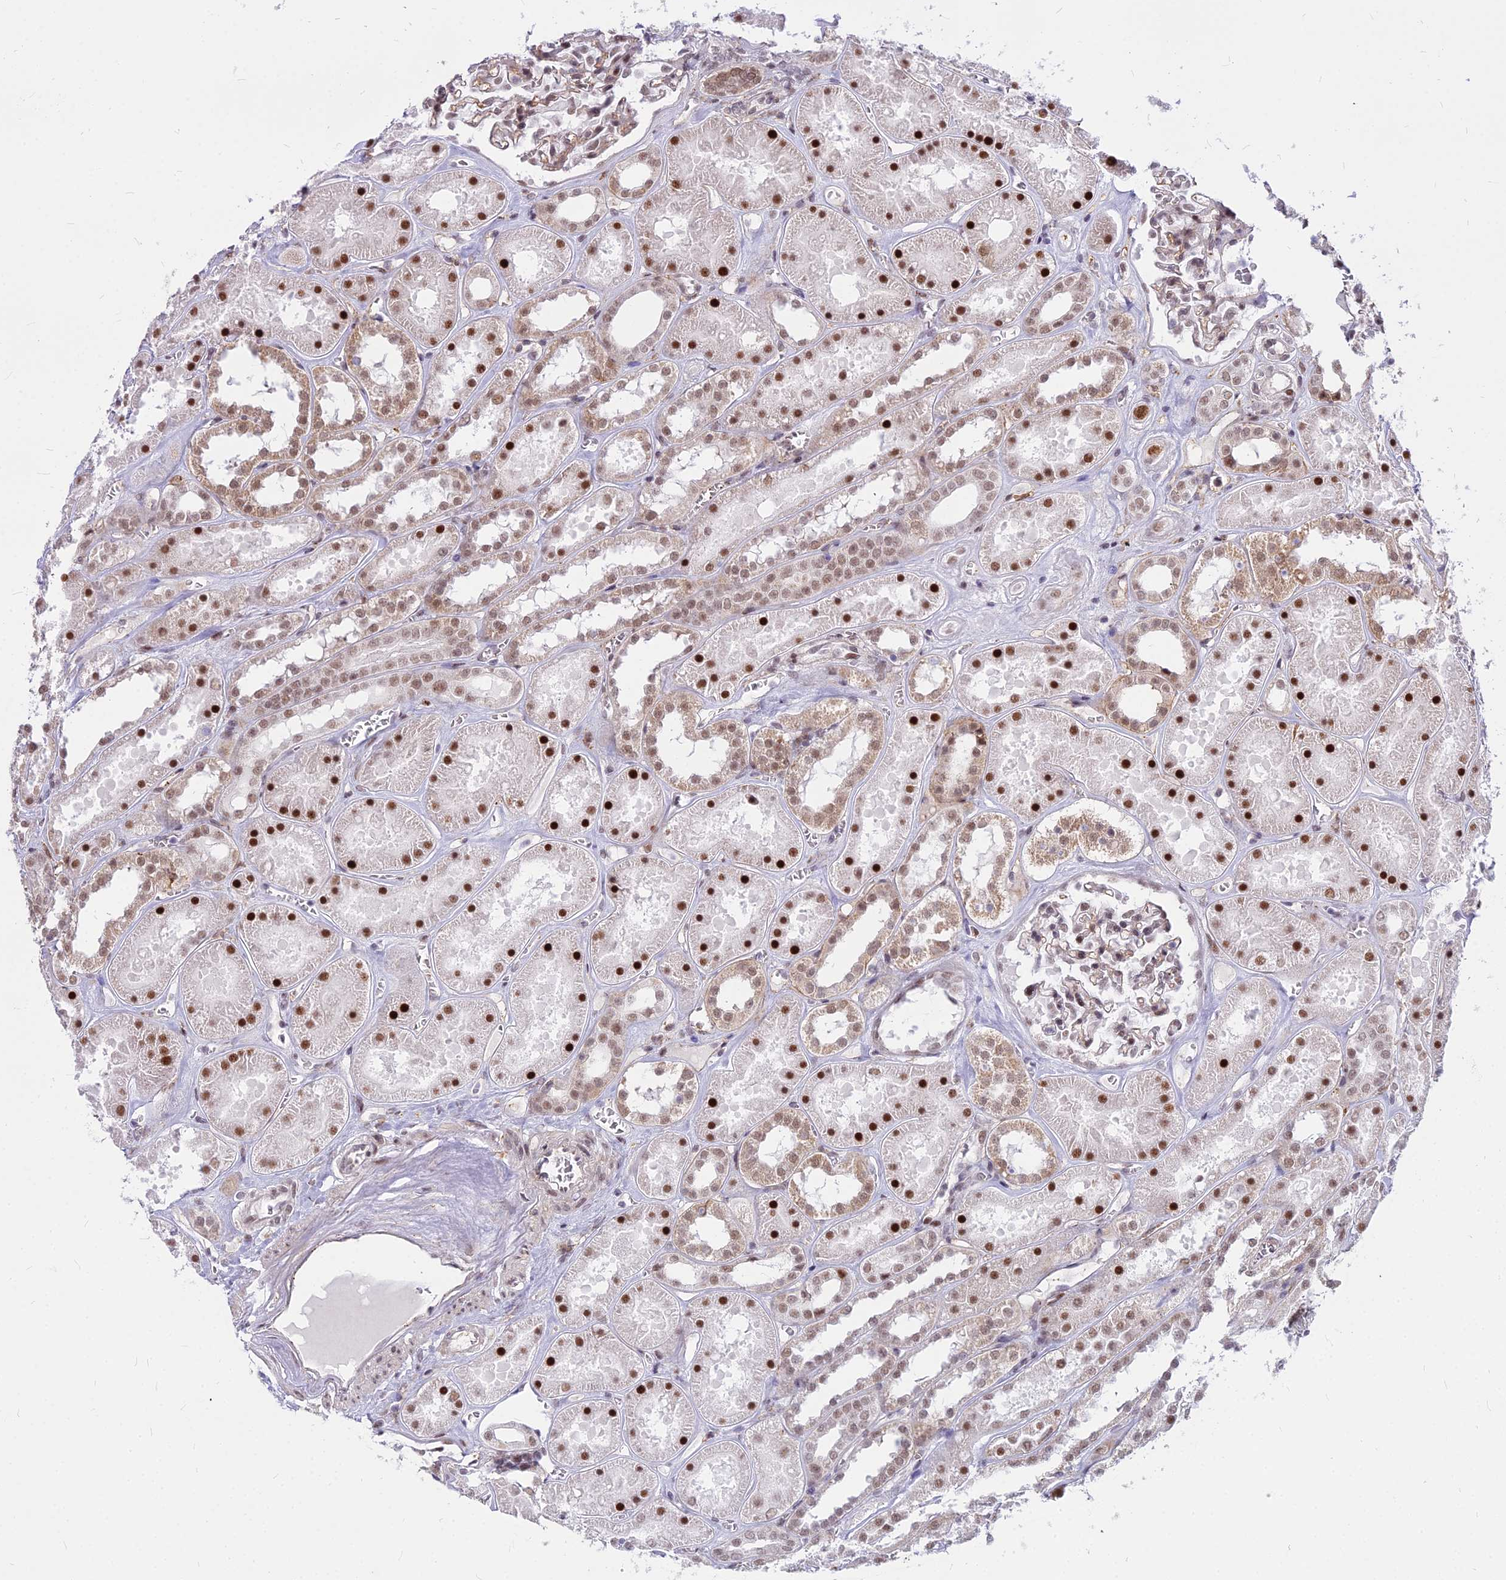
{"staining": {"intensity": "moderate", "quantity": "<25%", "location": "nuclear"}, "tissue": "kidney", "cell_type": "Cells in glomeruli", "image_type": "normal", "snomed": [{"axis": "morphology", "description": "Normal tissue, NOS"}, {"axis": "topography", "description": "Kidney"}], "caption": "Human kidney stained with a brown dye demonstrates moderate nuclear positive staining in about <25% of cells in glomeruli.", "gene": "ALG10B", "patient": {"sex": "female", "age": 41}}